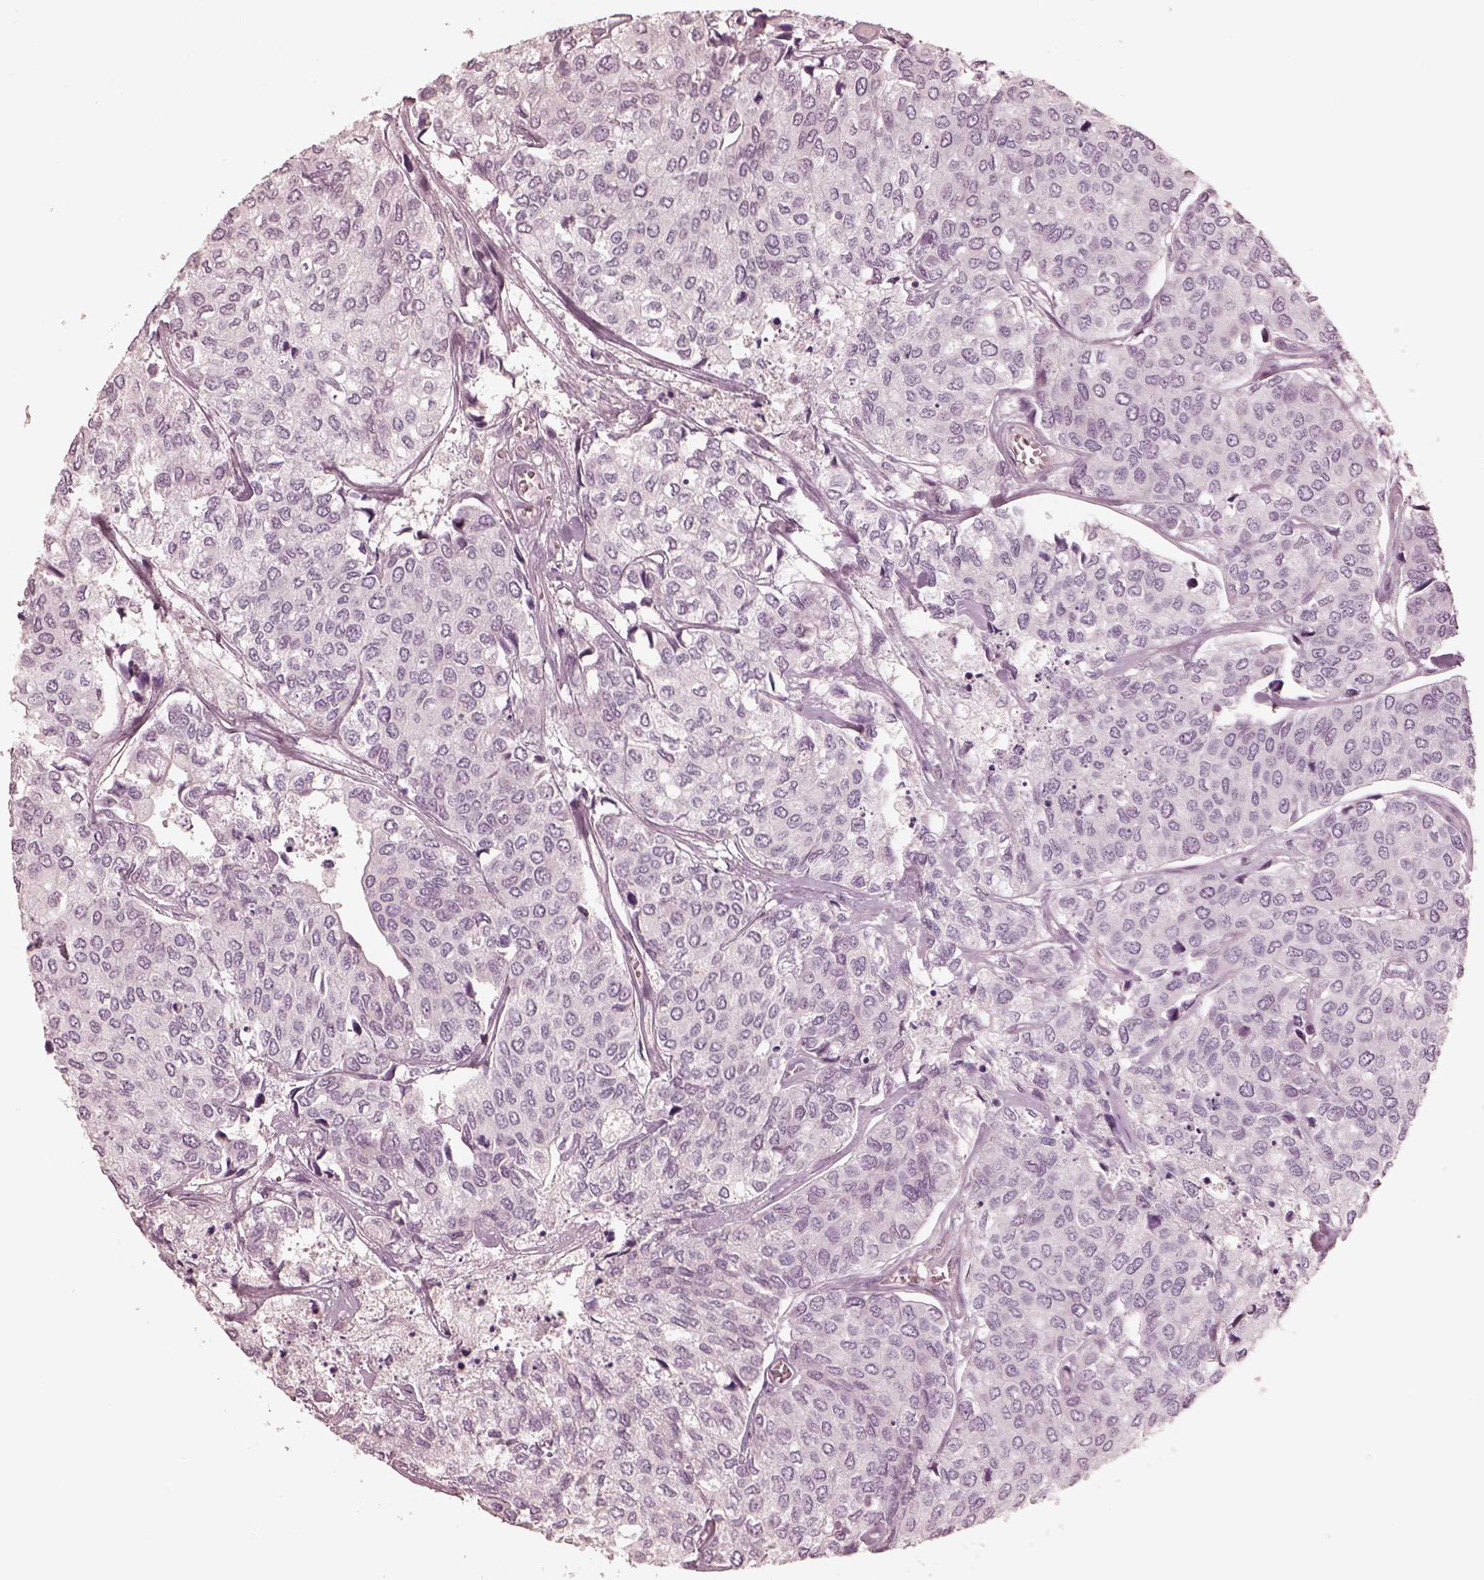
{"staining": {"intensity": "negative", "quantity": "none", "location": "none"}, "tissue": "urothelial cancer", "cell_type": "Tumor cells", "image_type": "cancer", "snomed": [{"axis": "morphology", "description": "Urothelial carcinoma, High grade"}, {"axis": "topography", "description": "Urinary bladder"}], "caption": "Tumor cells are negative for protein expression in human urothelial carcinoma (high-grade).", "gene": "IQCB1", "patient": {"sex": "male", "age": 73}}